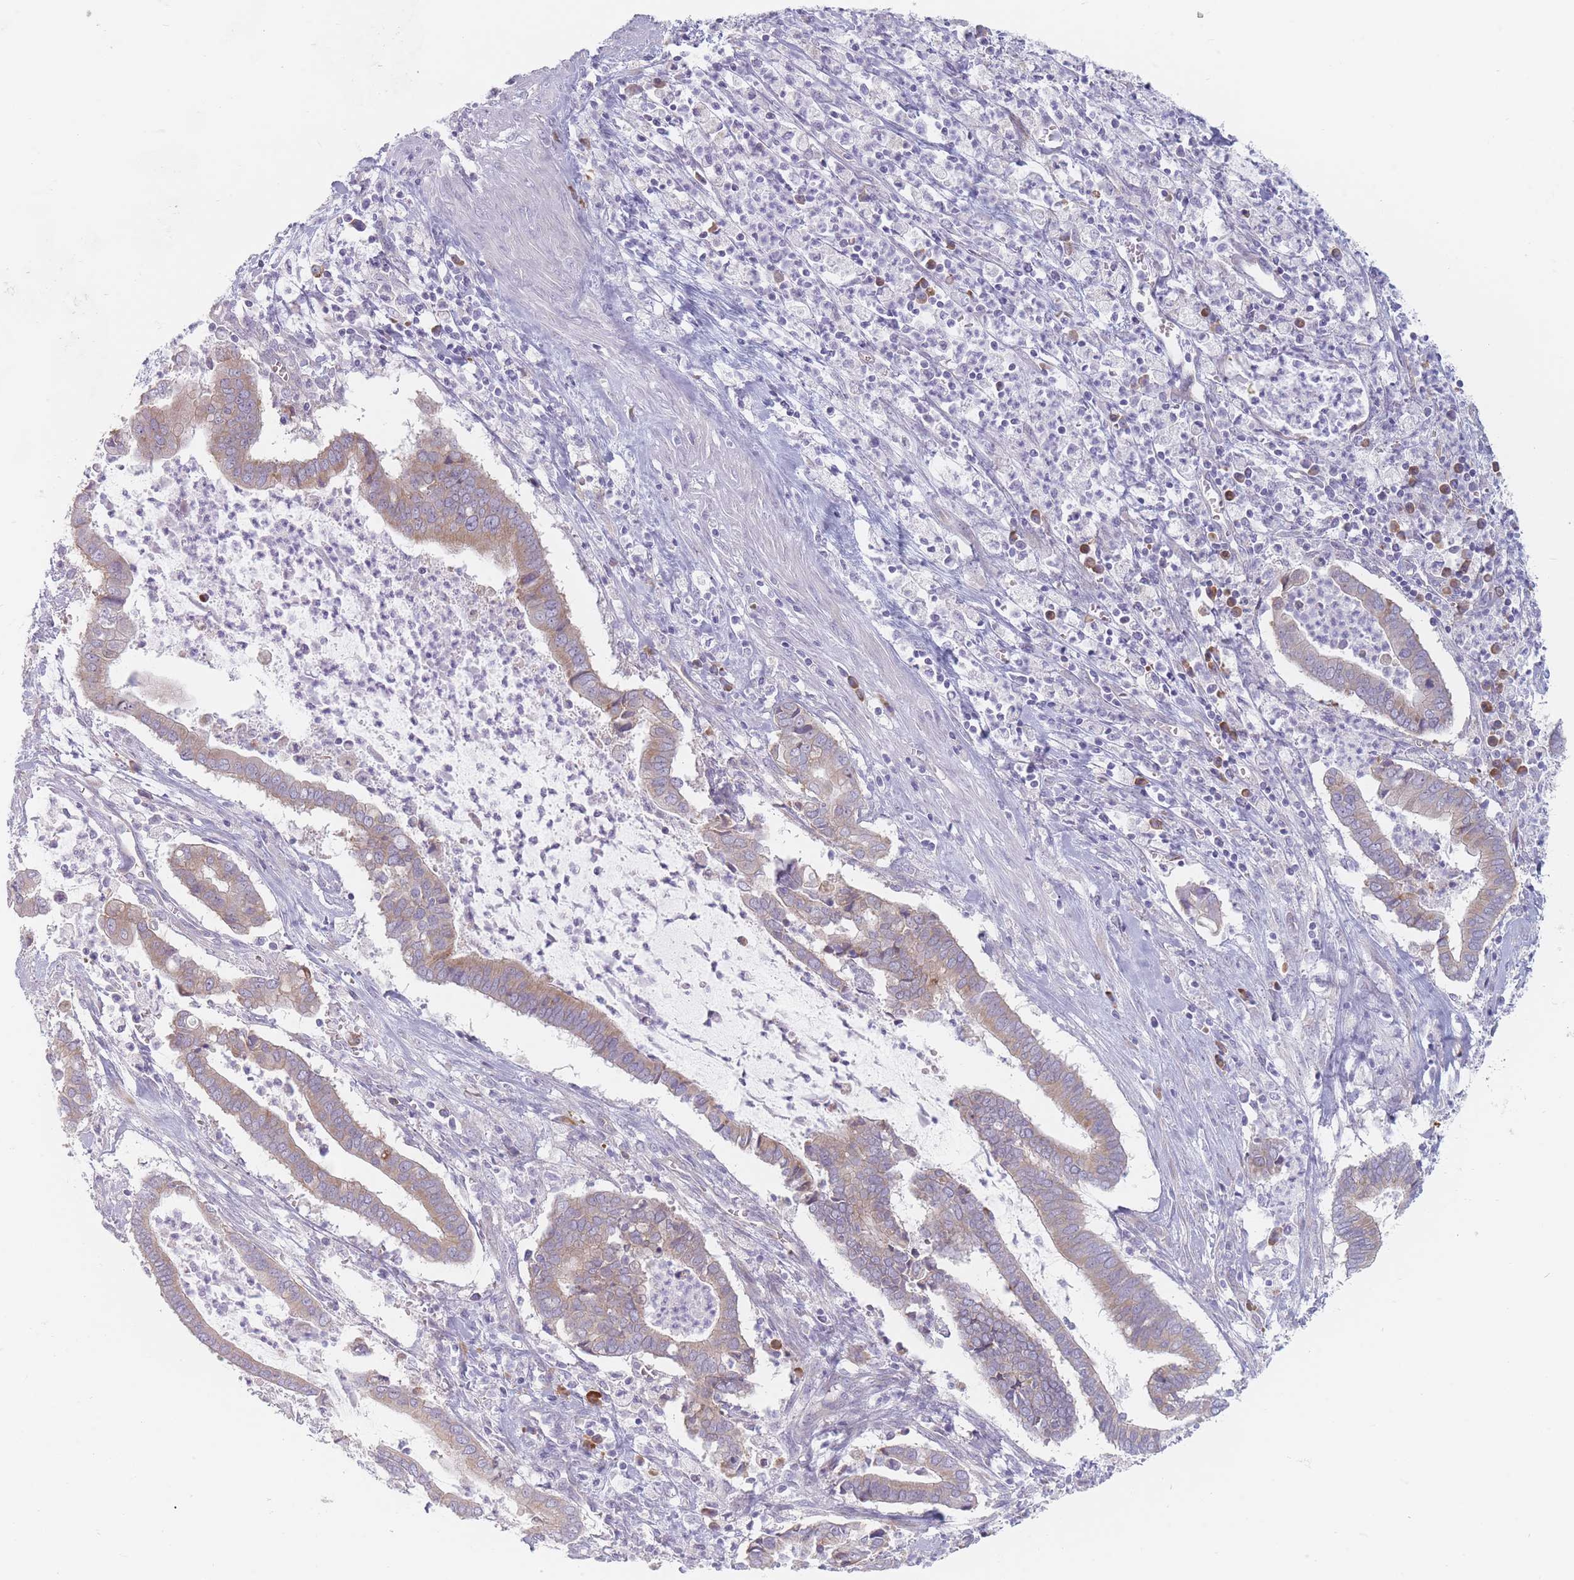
{"staining": {"intensity": "weak", "quantity": "25%-75%", "location": "cytoplasmic/membranous"}, "tissue": "cervical cancer", "cell_type": "Tumor cells", "image_type": "cancer", "snomed": [{"axis": "morphology", "description": "Adenocarcinoma, NOS"}, {"axis": "topography", "description": "Cervix"}], "caption": "Cervical adenocarcinoma stained with a protein marker exhibits weak staining in tumor cells.", "gene": "ERBIN", "patient": {"sex": "female", "age": 44}}